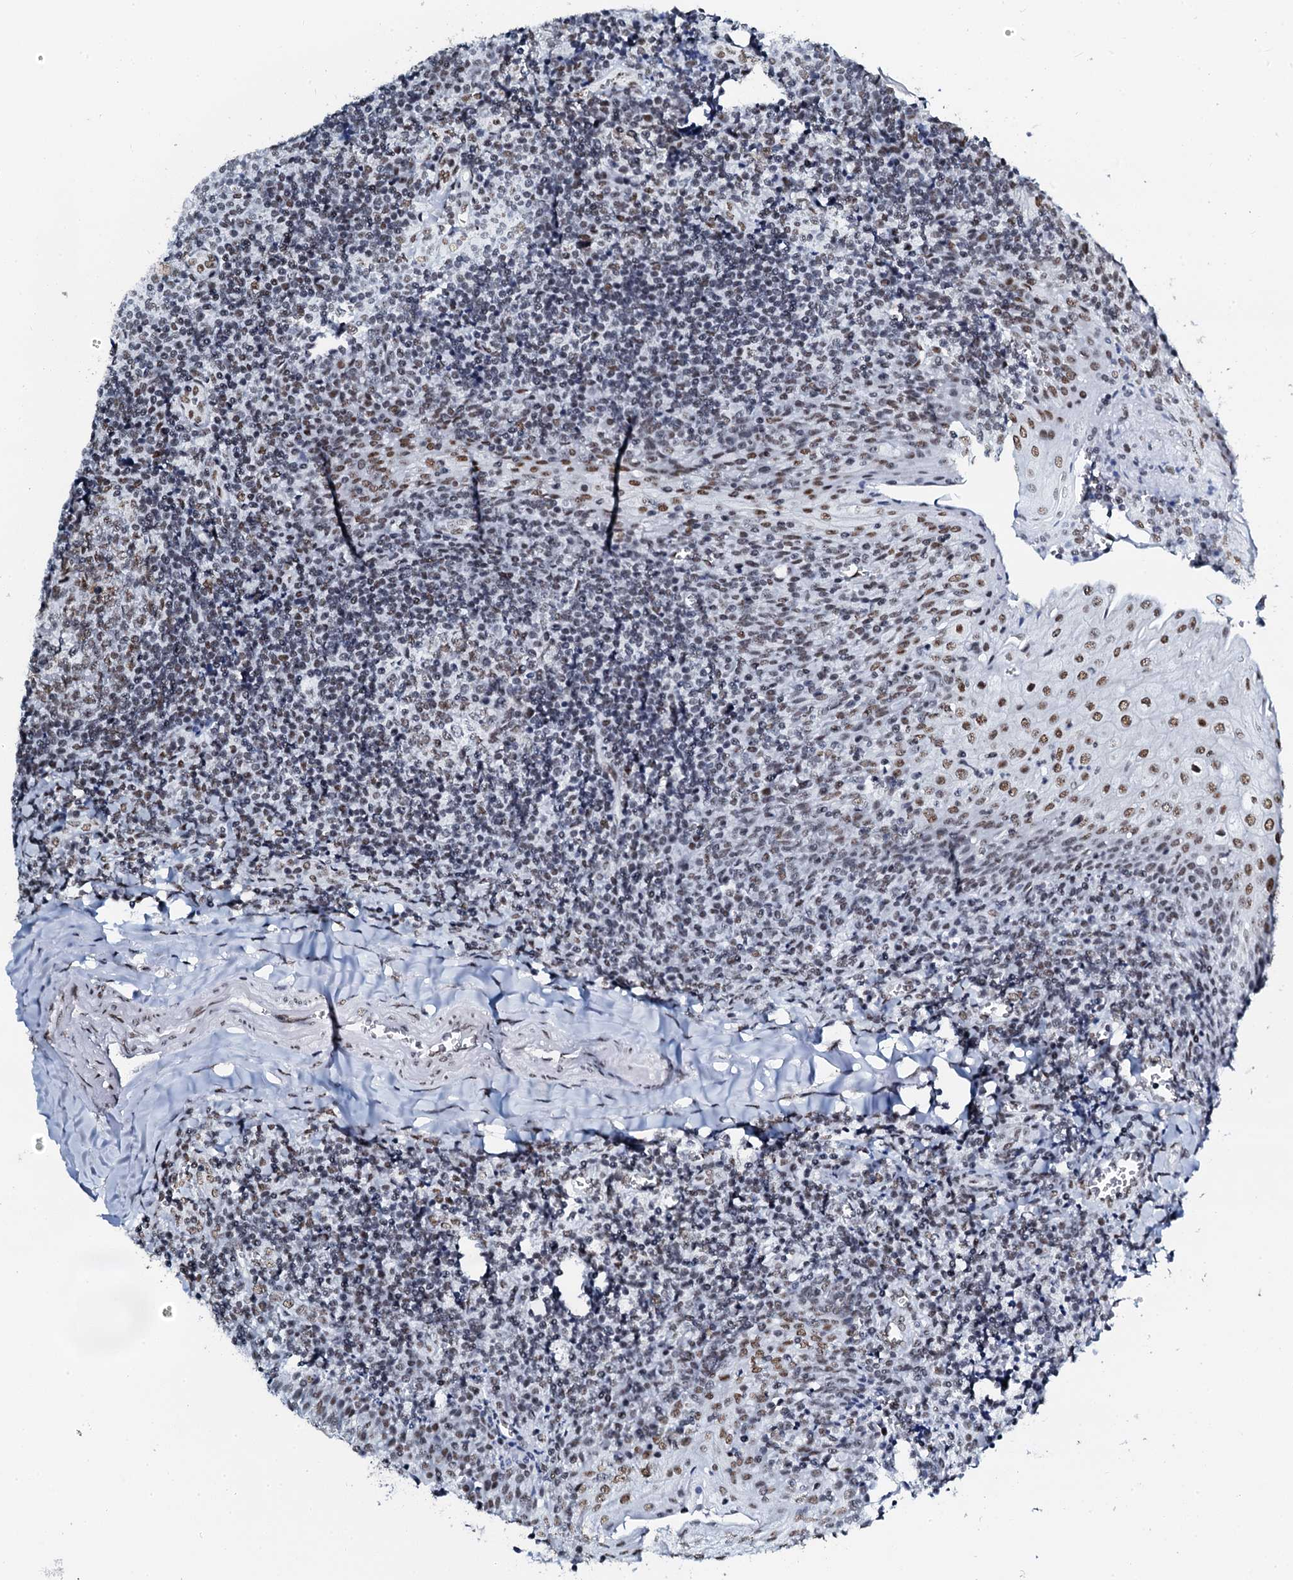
{"staining": {"intensity": "weak", "quantity": "25%-75%", "location": "nuclear"}, "tissue": "tonsil", "cell_type": "Non-germinal center cells", "image_type": "normal", "snomed": [{"axis": "morphology", "description": "Normal tissue, NOS"}, {"axis": "topography", "description": "Tonsil"}], "caption": "An immunohistochemistry micrograph of normal tissue is shown. Protein staining in brown shows weak nuclear positivity in tonsil within non-germinal center cells. (DAB (3,3'-diaminobenzidine) = brown stain, brightfield microscopy at high magnification).", "gene": "SLTM", "patient": {"sex": "male", "age": 27}}